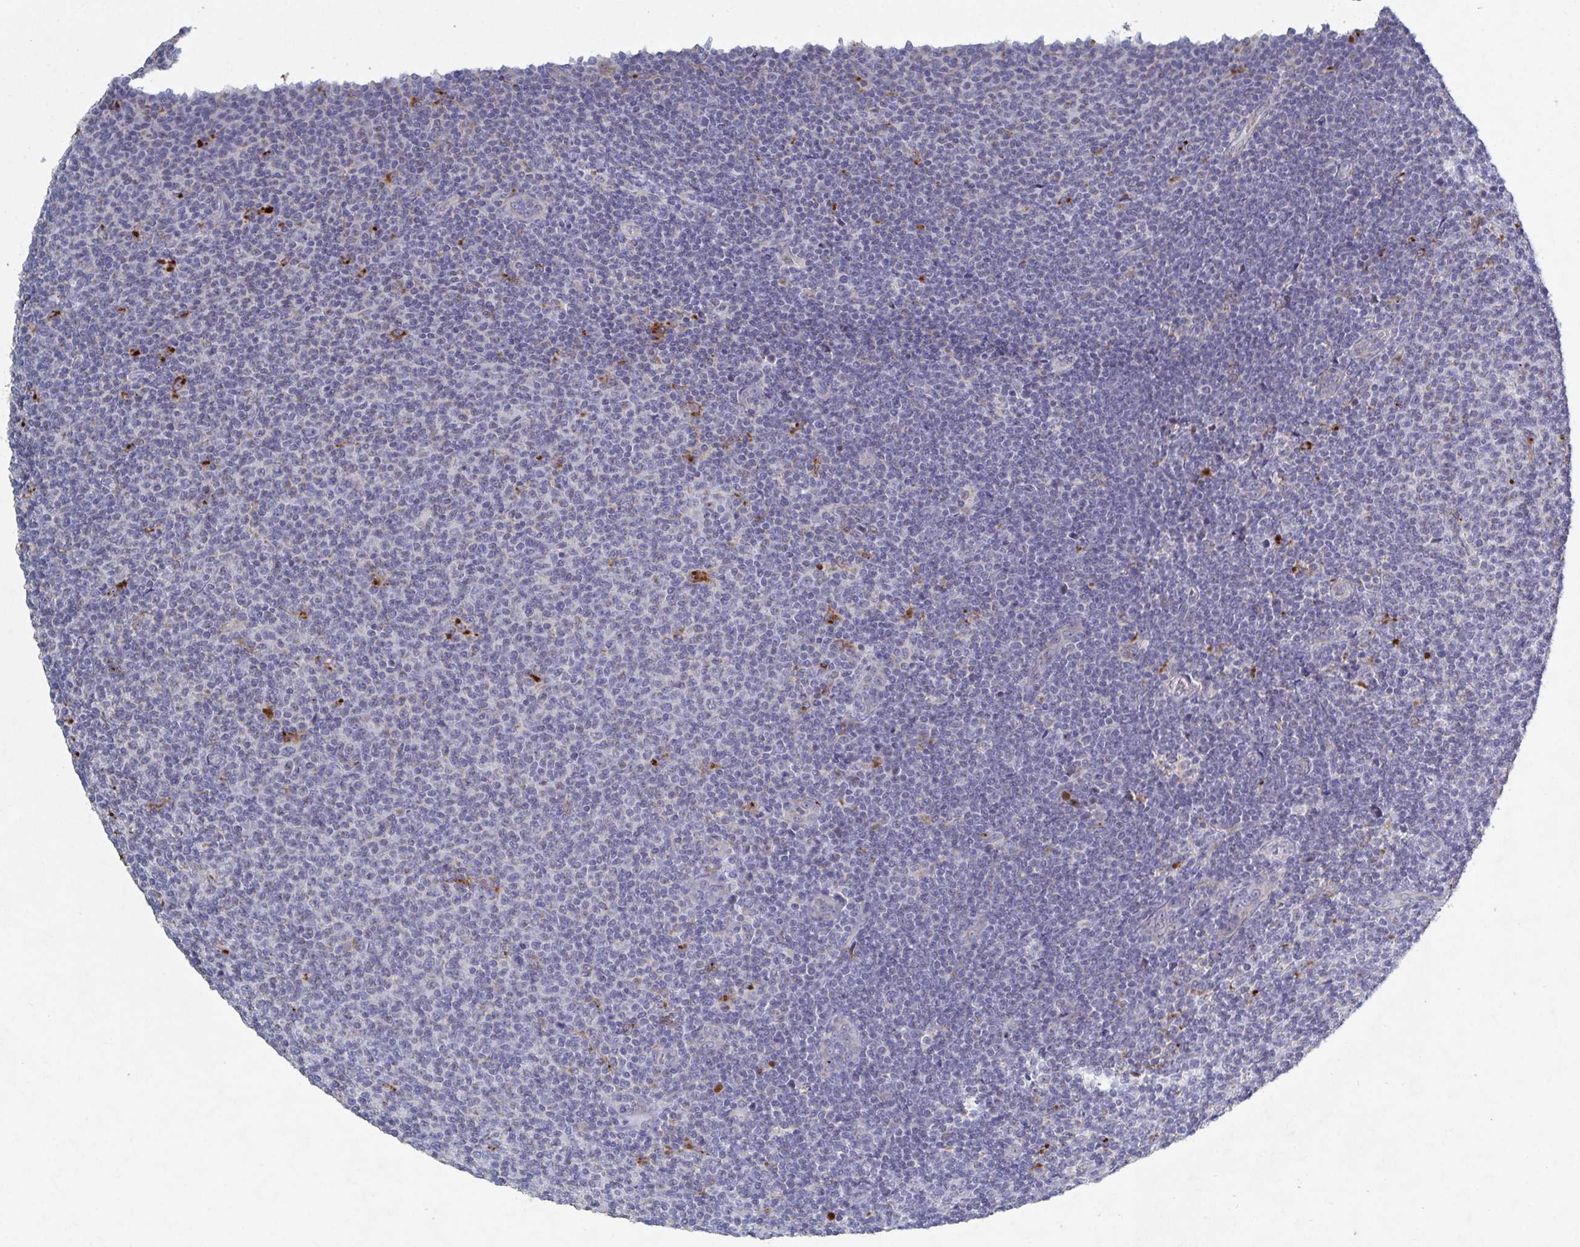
{"staining": {"intensity": "negative", "quantity": "none", "location": "none"}, "tissue": "lymphoma", "cell_type": "Tumor cells", "image_type": "cancer", "snomed": [{"axis": "morphology", "description": "Malignant lymphoma, non-Hodgkin's type, Low grade"}, {"axis": "topography", "description": "Lymph node"}], "caption": "The photomicrograph exhibits no significant expression in tumor cells of malignant lymphoma, non-Hodgkin's type (low-grade).", "gene": "GALNT13", "patient": {"sex": "male", "age": 66}}